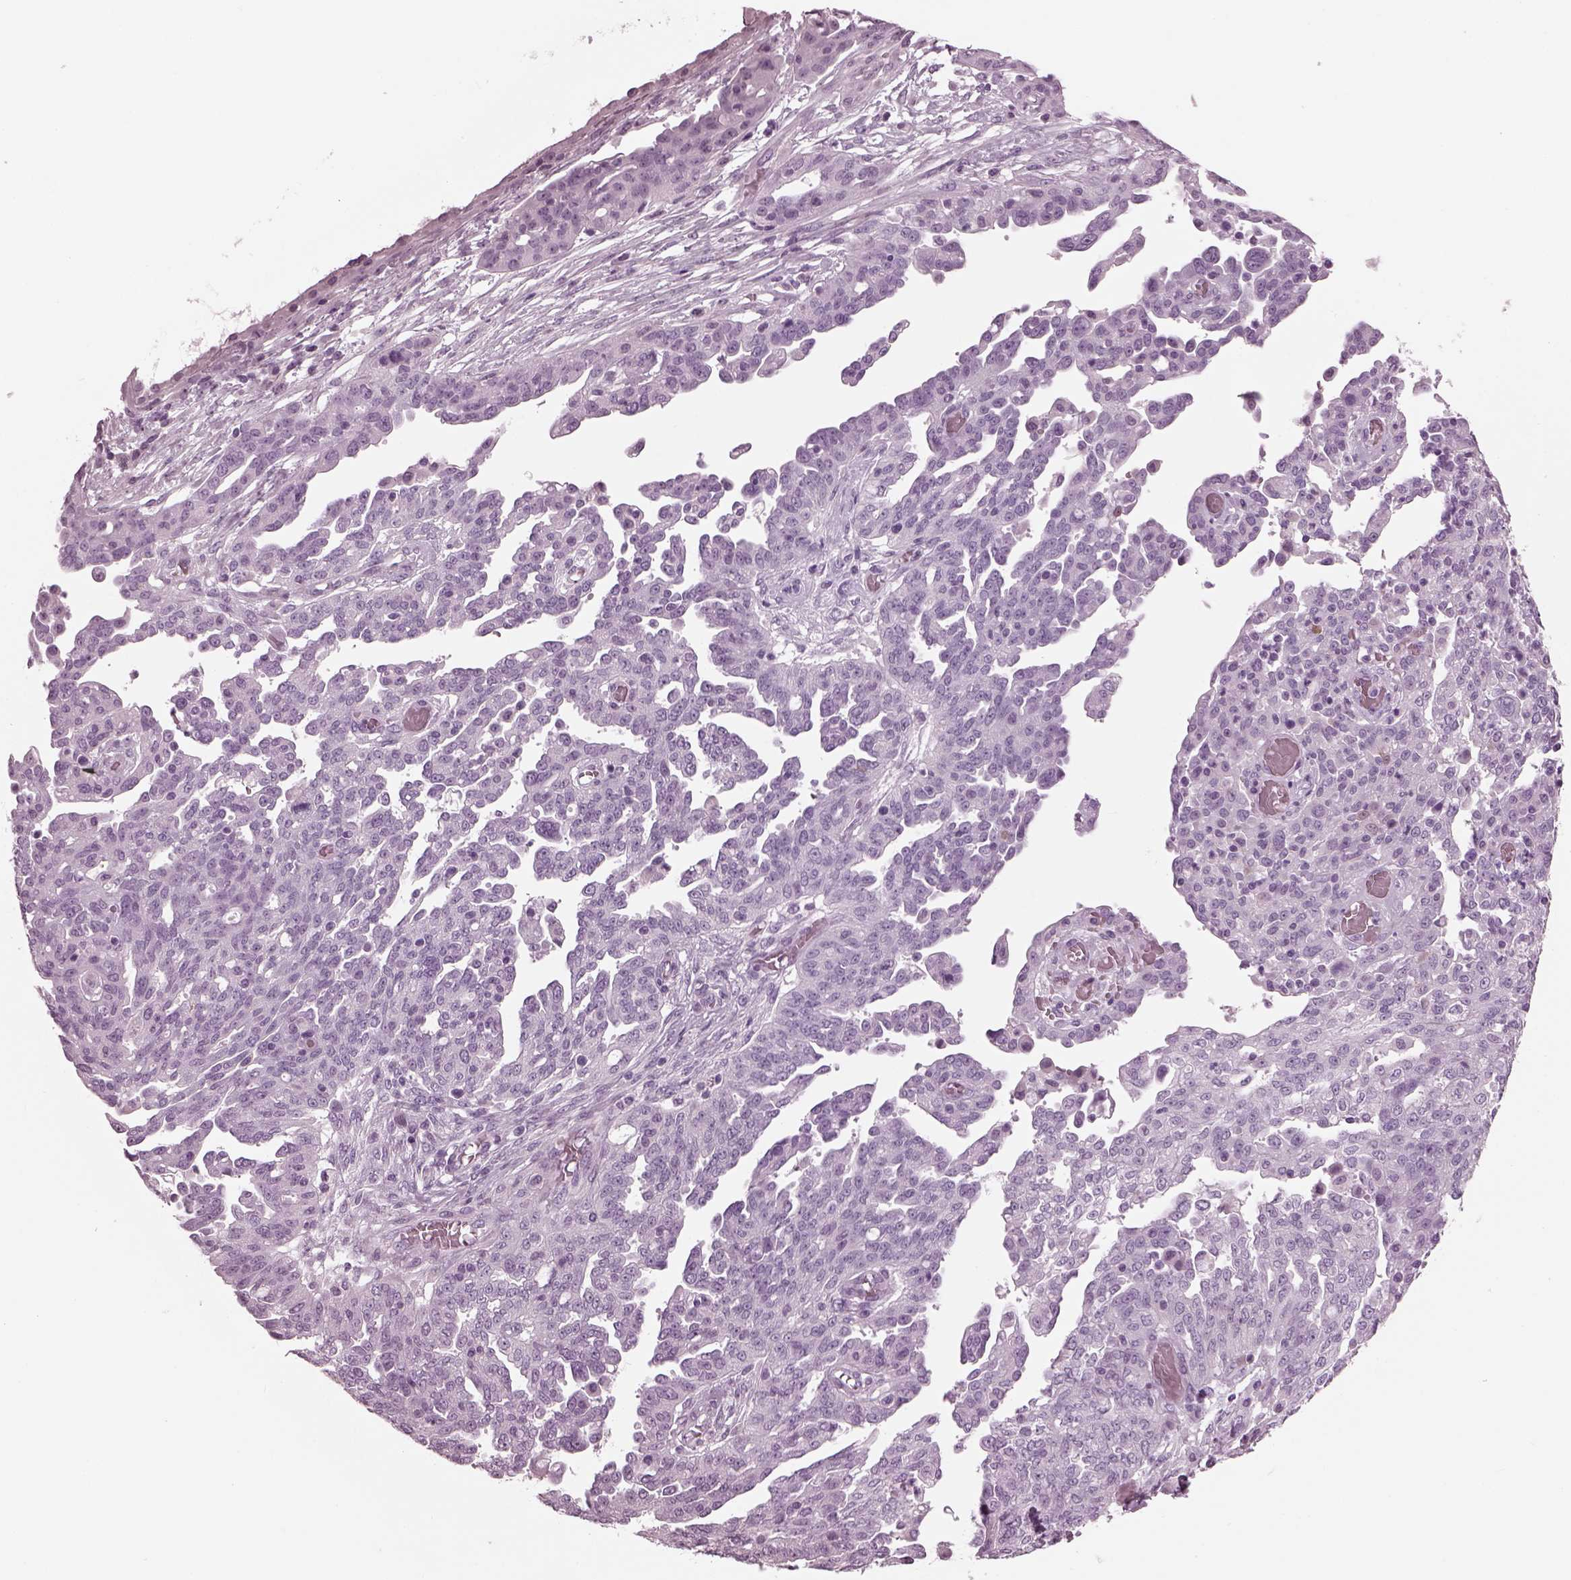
{"staining": {"intensity": "negative", "quantity": "none", "location": "none"}, "tissue": "ovarian cancer", "cell_type": "Tumor cells", "image_type": "cancer", "snomed": [{"axis": "morphology", "description": "Cystadenocarcinoma, serous, NOS"}, {"axis": "topography", "description": "Ovary"}], "caption": "Immunohistochemistry micrograph of neoplastic tissue: human serous cystadenocarcinoma (ovarian) stained with DAB (3,3'-diaminobenzidine) displays no significant protein staining in tumor cells.", "gene": "TPPP2", "patient": {"sex": "female", "age": 67}}